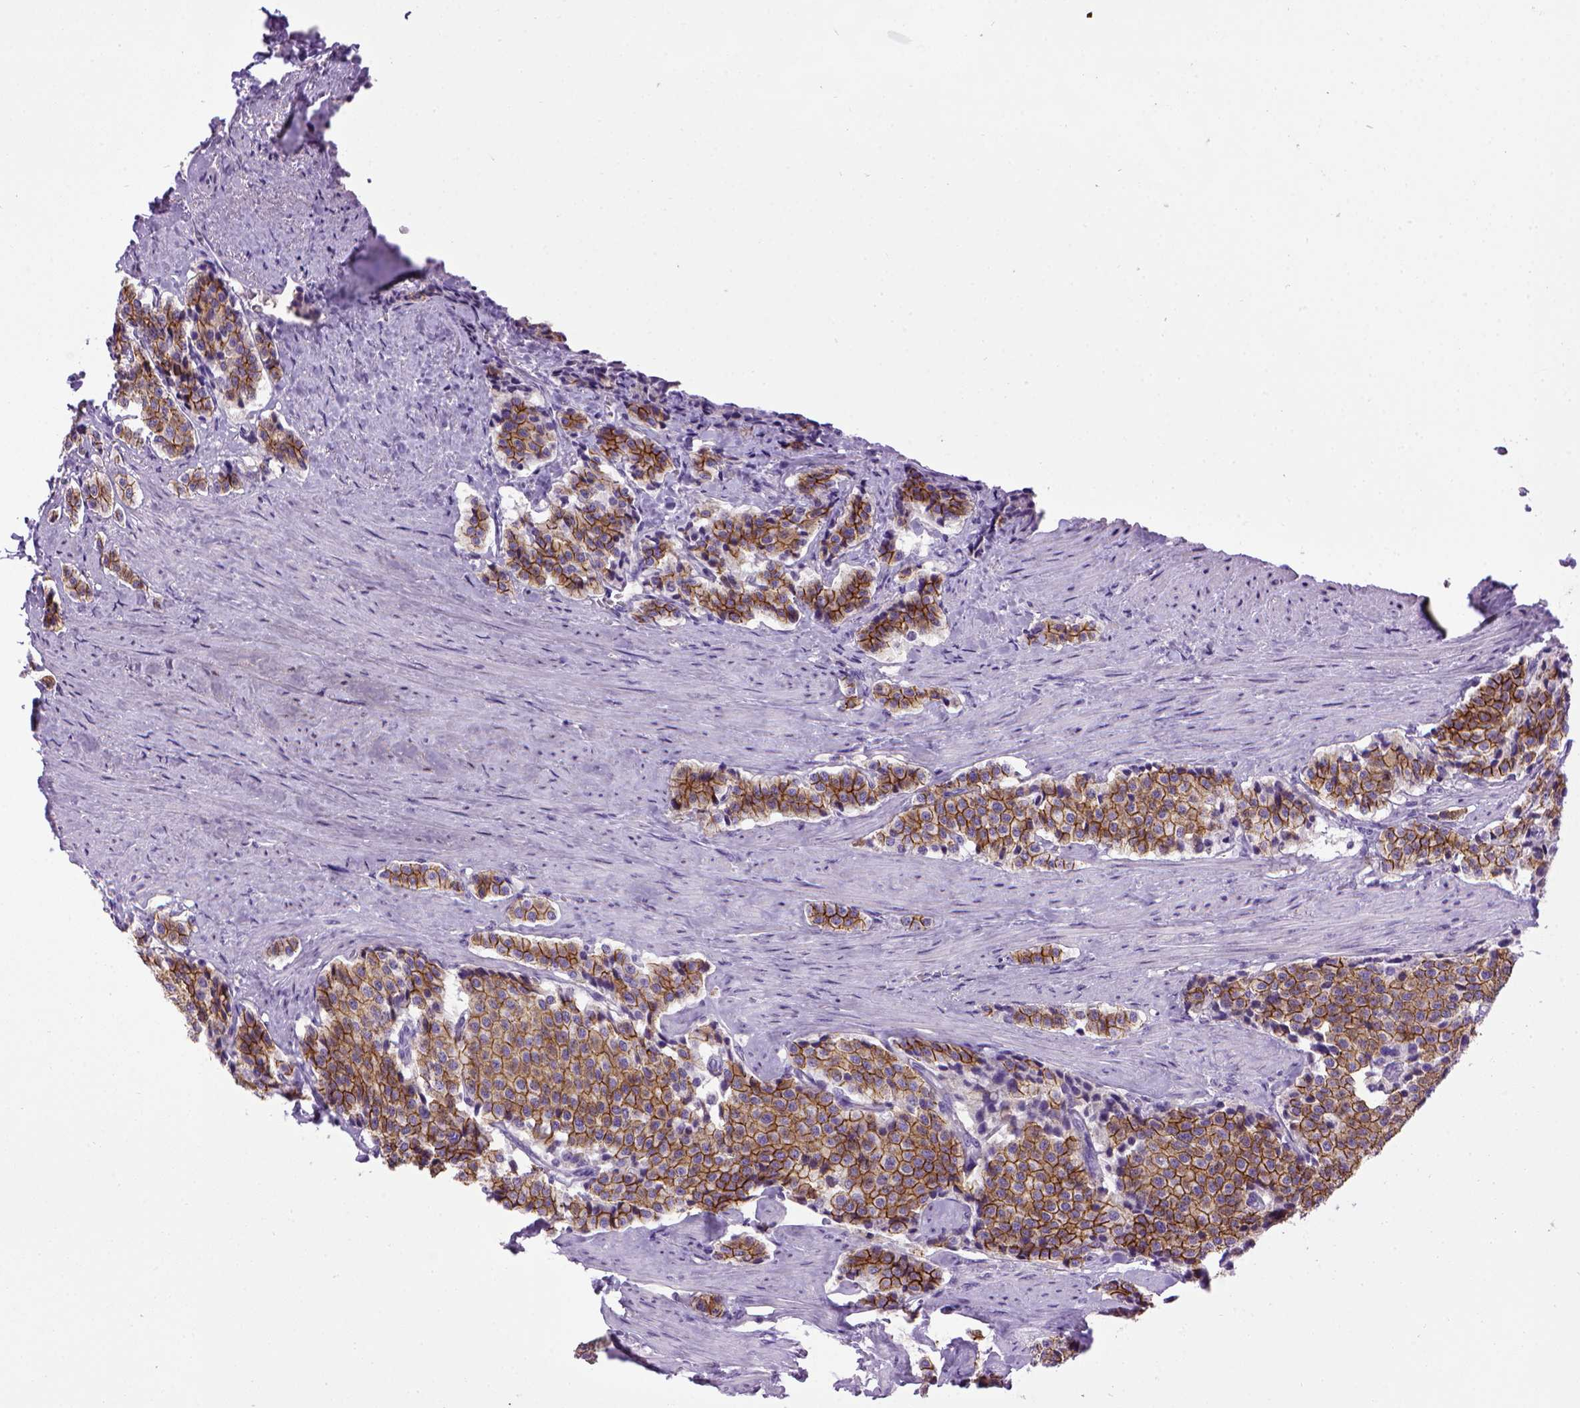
{"staining": {"intensity": "moderate", "quantity": ">75%", "location": "cytoplasmic/membranous"}, "tissue": "carcinoid", "cell_type": "Tumor cells", "image_type": "cancer", "snomed": [{"axis": "morphology", "description": "Carcinoid, malignant, NOS"}, {"axis": "topography", "description": "Small intestine"}], "caption": "Immunohistochemical staining of human malignant carcinoid demonstrates medium levels of moderate cytoplasmic/membranous positivity in approximately >75% of tumor cells.", "gene": "CDH1", "patient": {"sex": "female", "age": 58}}